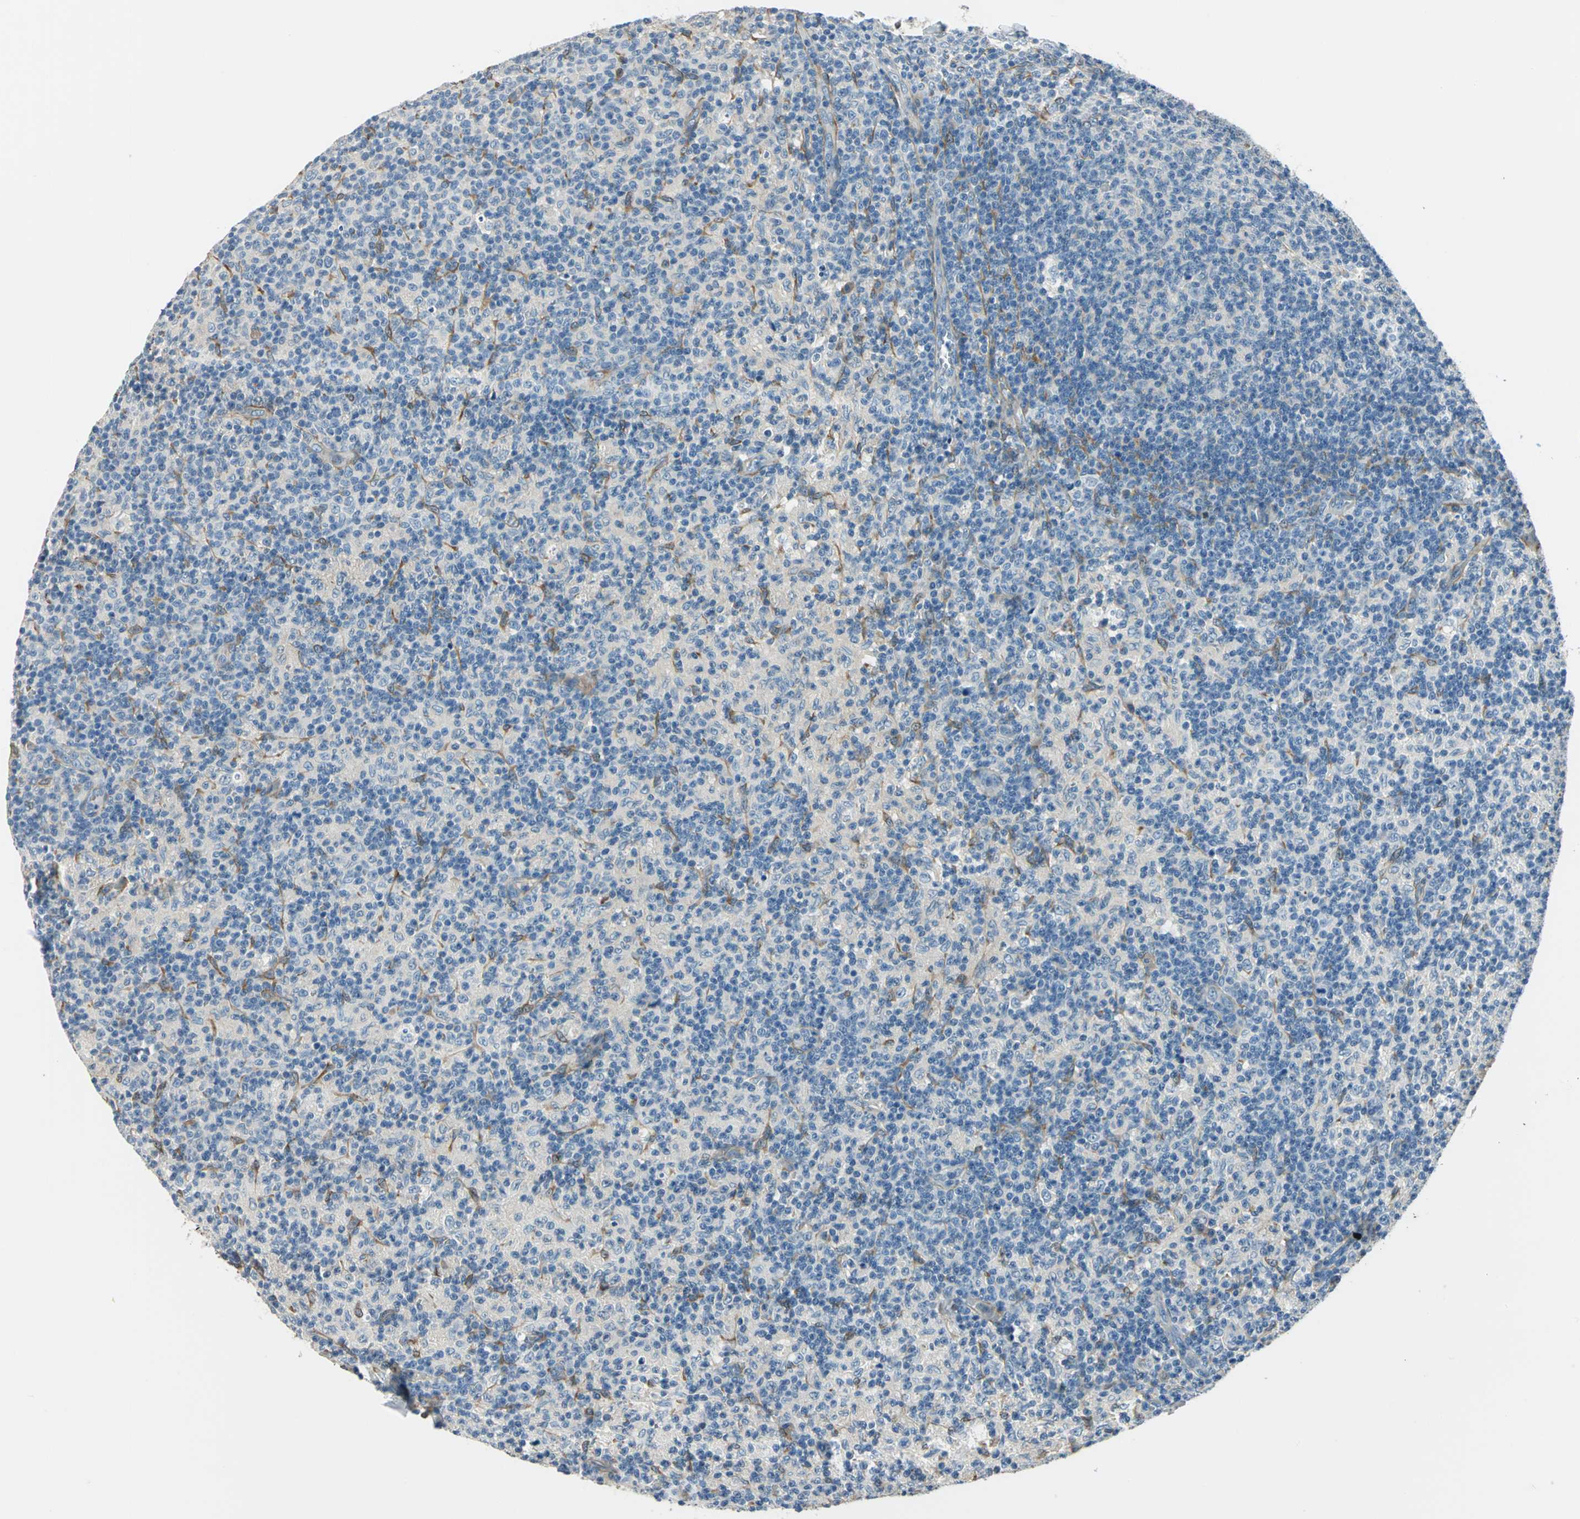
{"staining": {"intensity": "negative", "quantity": "none", "location": "none"}, "tissue": "lymph node", "cell_type": "Germinal center cells", "image_type": "normal", "snomed": [{"axis": "morphology", "description": "Normal tissue, NOS"}, {"axis": "morphology", "description": "Inflammation, NOS"}, {"axis": "topography", "description": "Lymph node"}], "caption": "Lymph node stained for a protein using immunohistochemistry demonstrates no expression germinal center cells.", "gene": "CDC42EP1", "patient": {"sex": "male", "age": 55}}